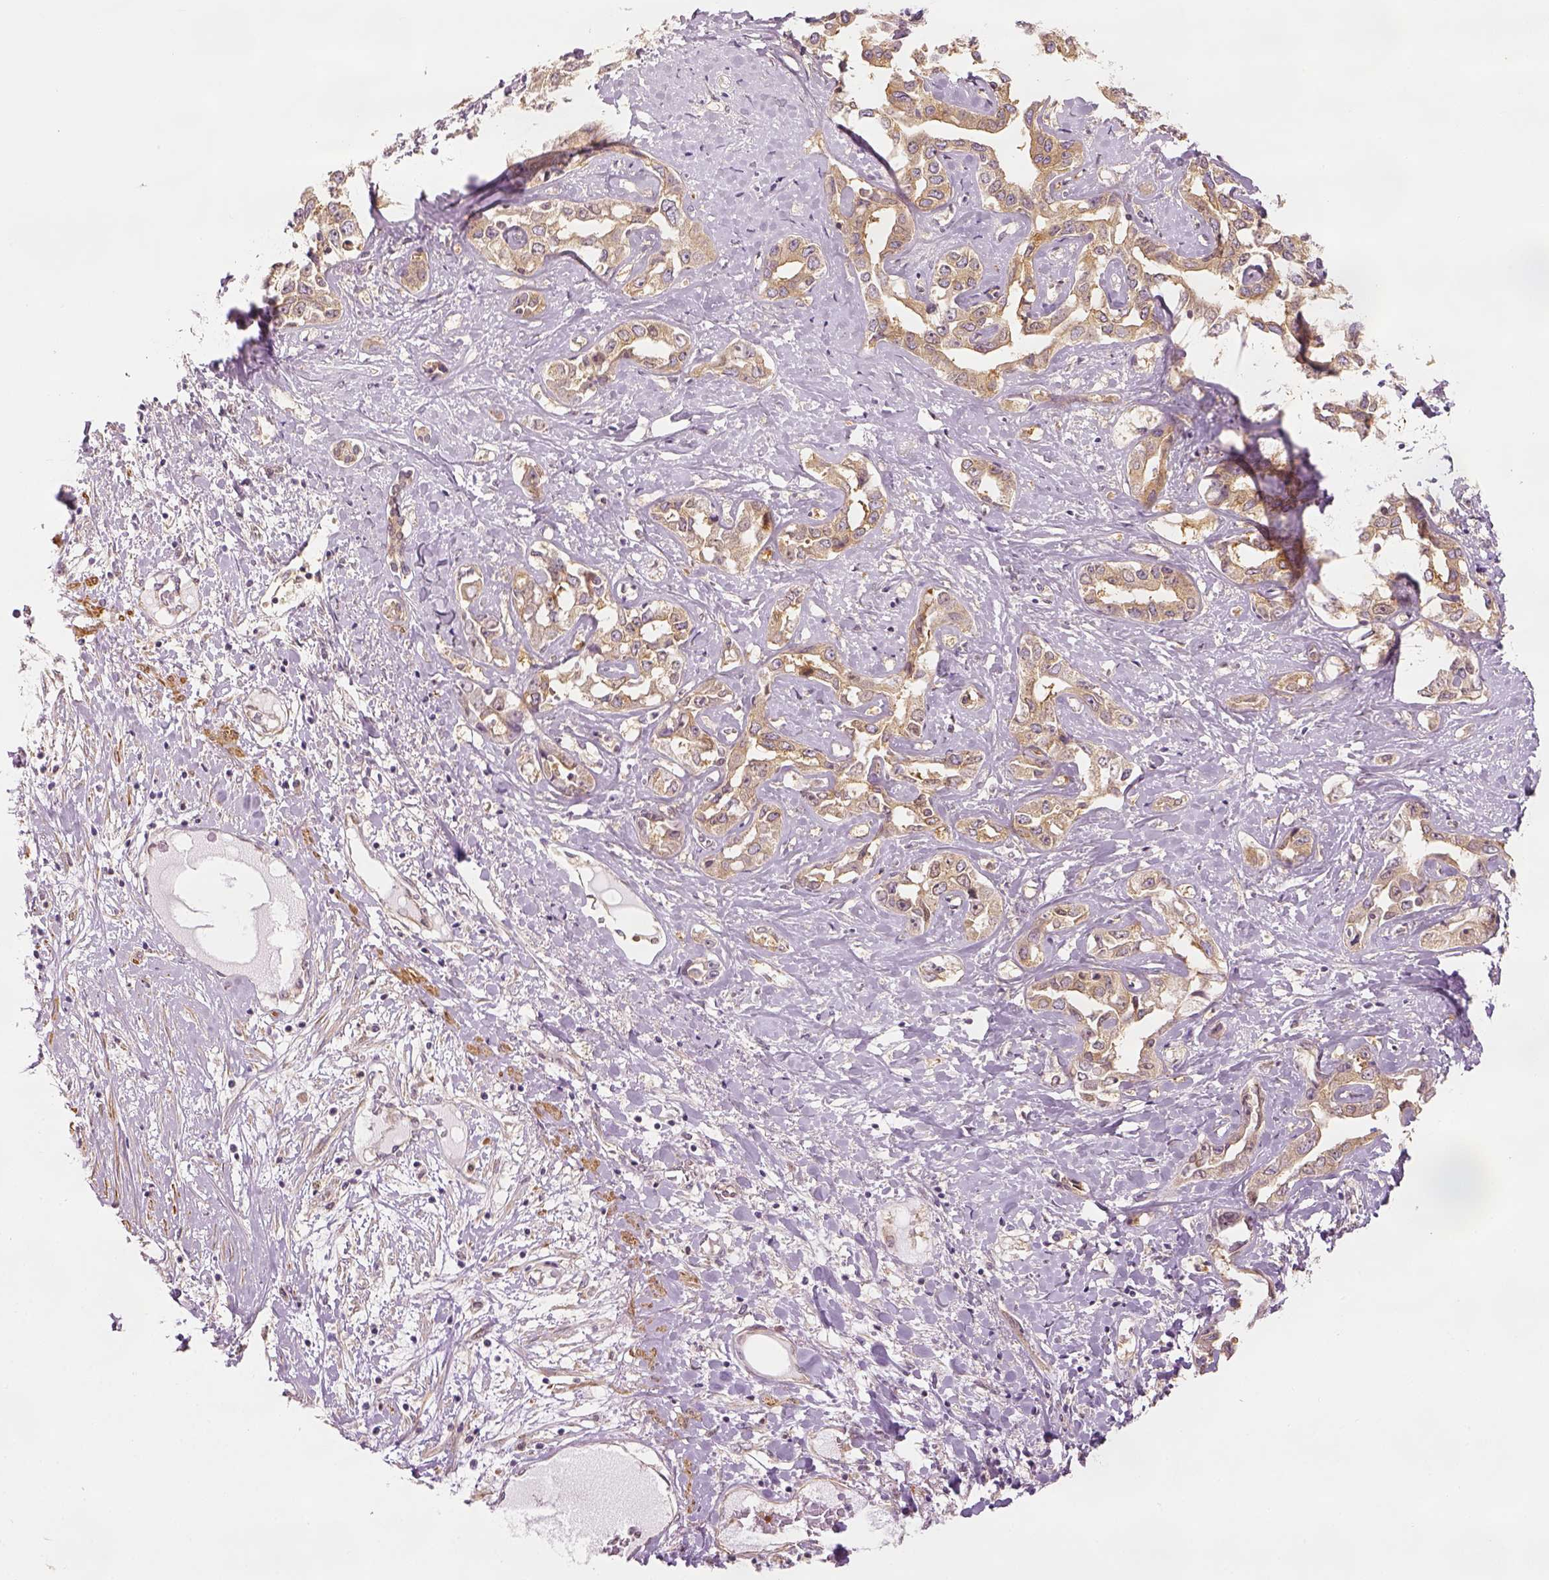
{"staining": {"intensity": "weak", "quantity": ">75%", "location": "cytoplasmic/membranous"}, "tissue": "liver cancer", "cell_type": "Tumor cells", "image_type": "cancer", "snomed": [{"axis": "morphology", "description": "Cholangiocarcinoma"}, {"axis": "topography", "description": "Liver"}], "caption": "Immunohistochemical staining of human liver cancer (cholangiocarcinoma) reveals low levels of weak cytoplasmic/membranous protein expression in approximately >75% of tumor cells.", "gene": "PAIP1", "patient": {"sex": "male", "age": 59}}